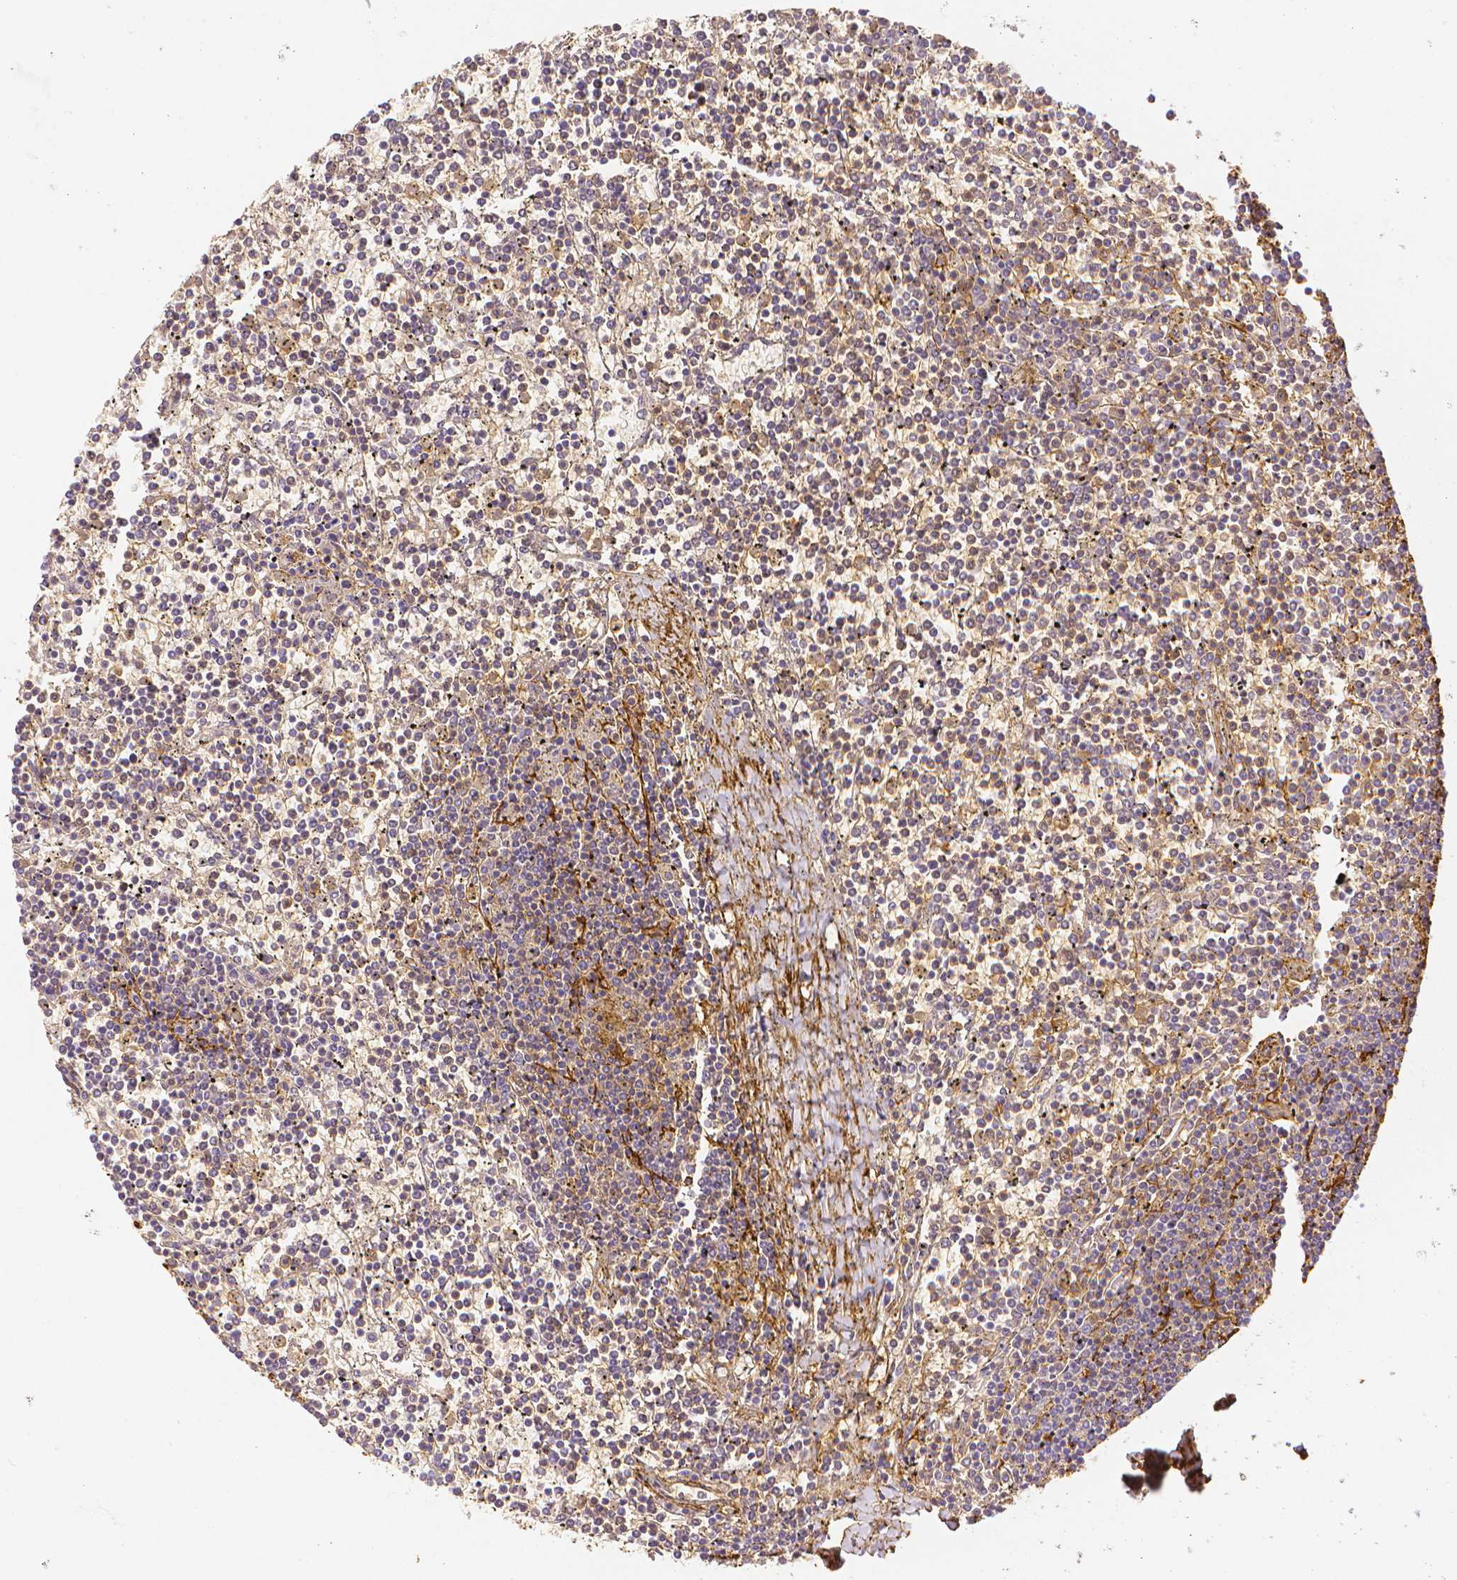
{"staining": {"intensity": "negative", "quantity": "none", "location": "none"}, "tissue": "lymphoma", "cell_type": "Tumor cells", "image_type": "cancer", "snomed": [{"axis": "morphology", "description": "Malignant lymphoma, non-Hodgkin's type, Low grade"}, {"axis": "topography", "description": "Spleen"}], "caption": "Immunohistochemistry histopathology image of lymphoma stained for a protein (brown), which demonstrates no expression in tumor cells.", "gene": "FBN1", "patient": {"sex": "female", "age": 19}}